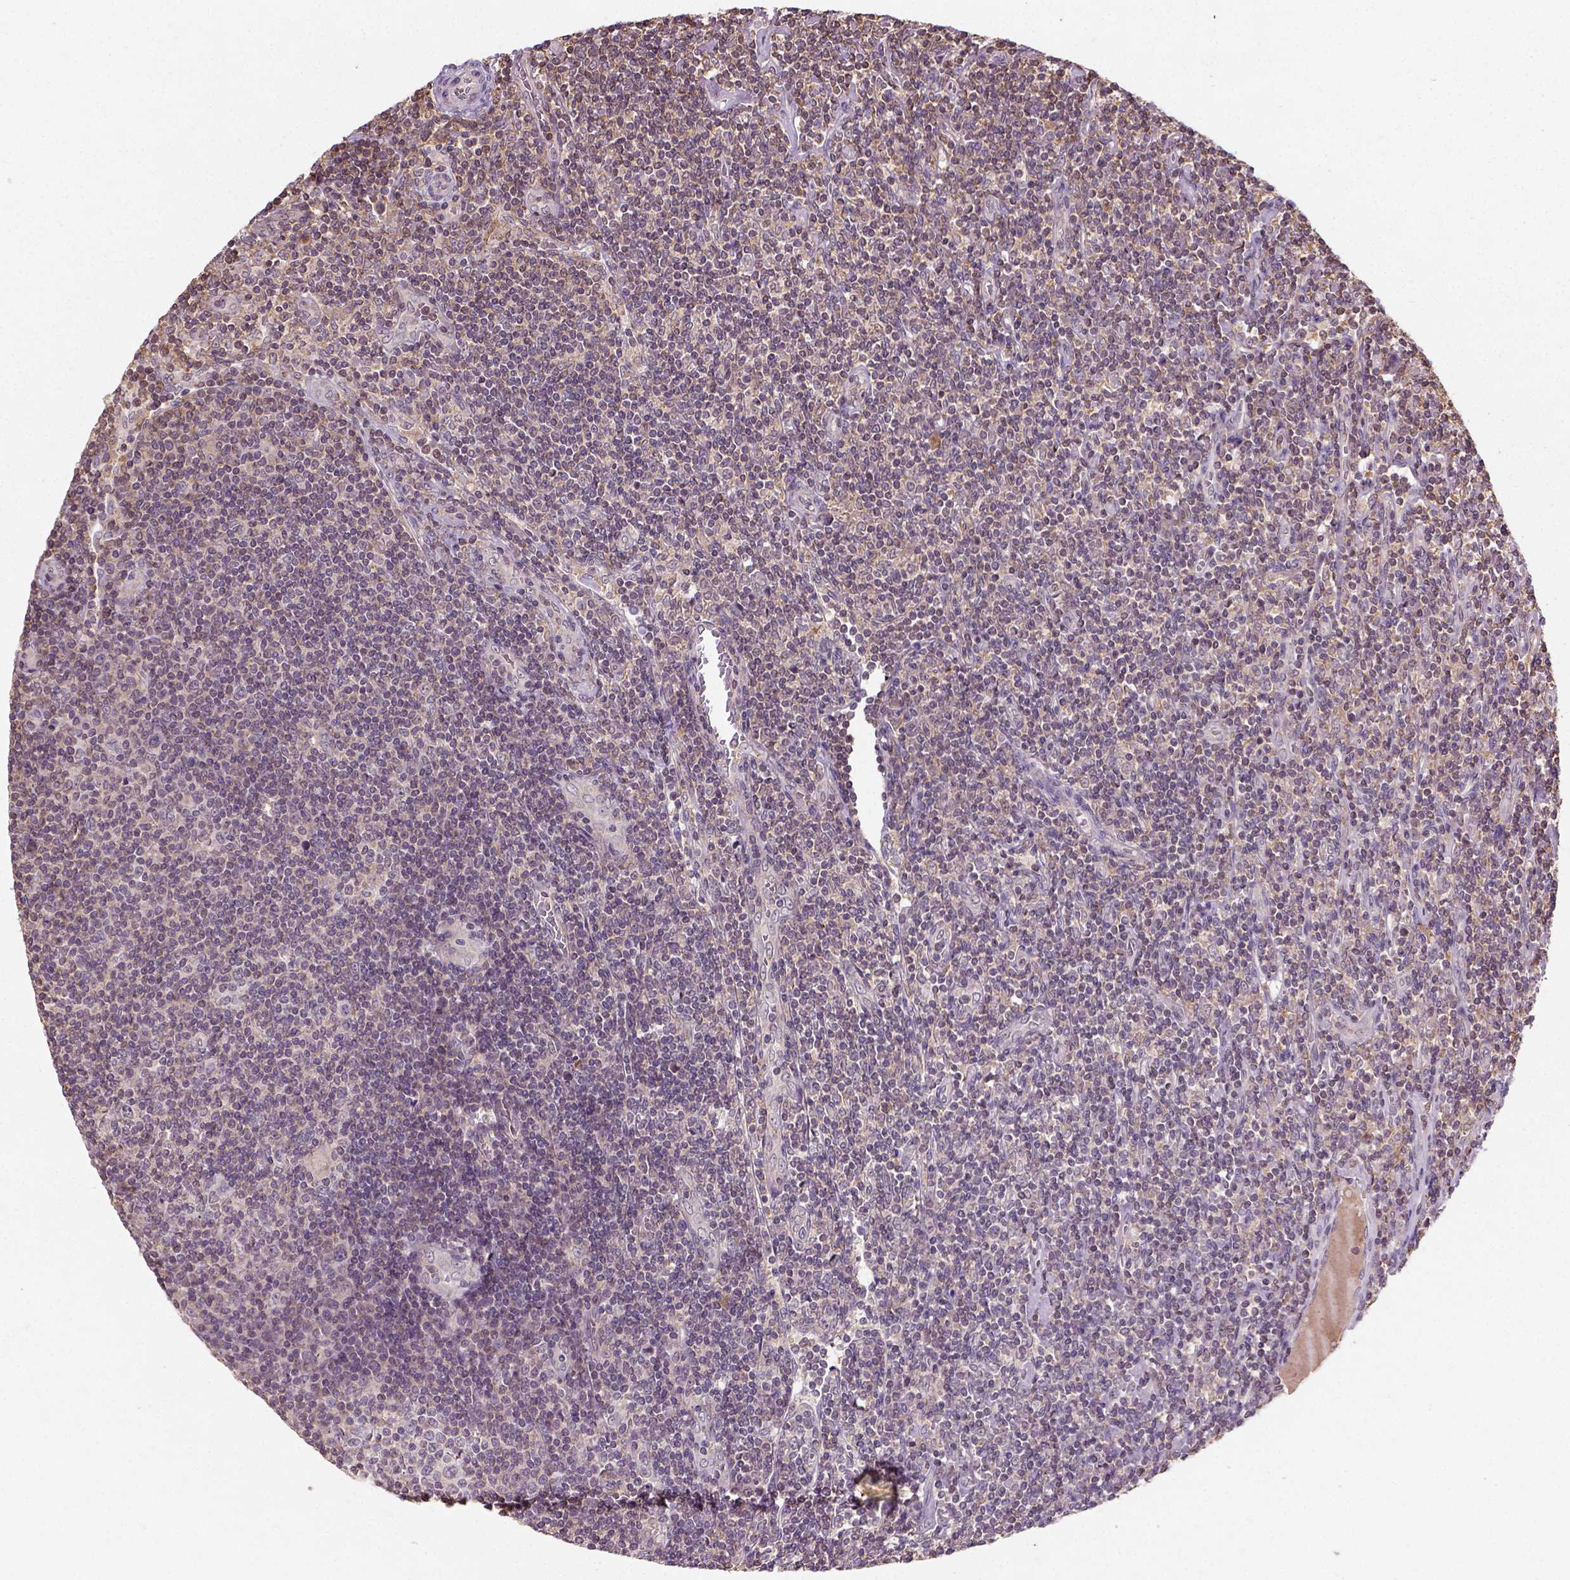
{"staining": {"intensity": "weak", "quantity": ">75%", "location": "cytoplasmic/membranous"}, "tissue": "lymphoma", "cell_type": "Tumor cells", "image_type": "cancer", "snomed": [{"axis": "morphology", "description": "Hodgkin's disease, NOS"}, {"axis": "topography", "description": "Lymph node"}], "caption": "Lymphoma stained with immunohistochemistry (IHC) shows weak cytoplasmic/membranous positivity in approximately >75% of tumor cells.", "gene": "CAMKK1", "patient": {"sex": "male", "age": 40}}